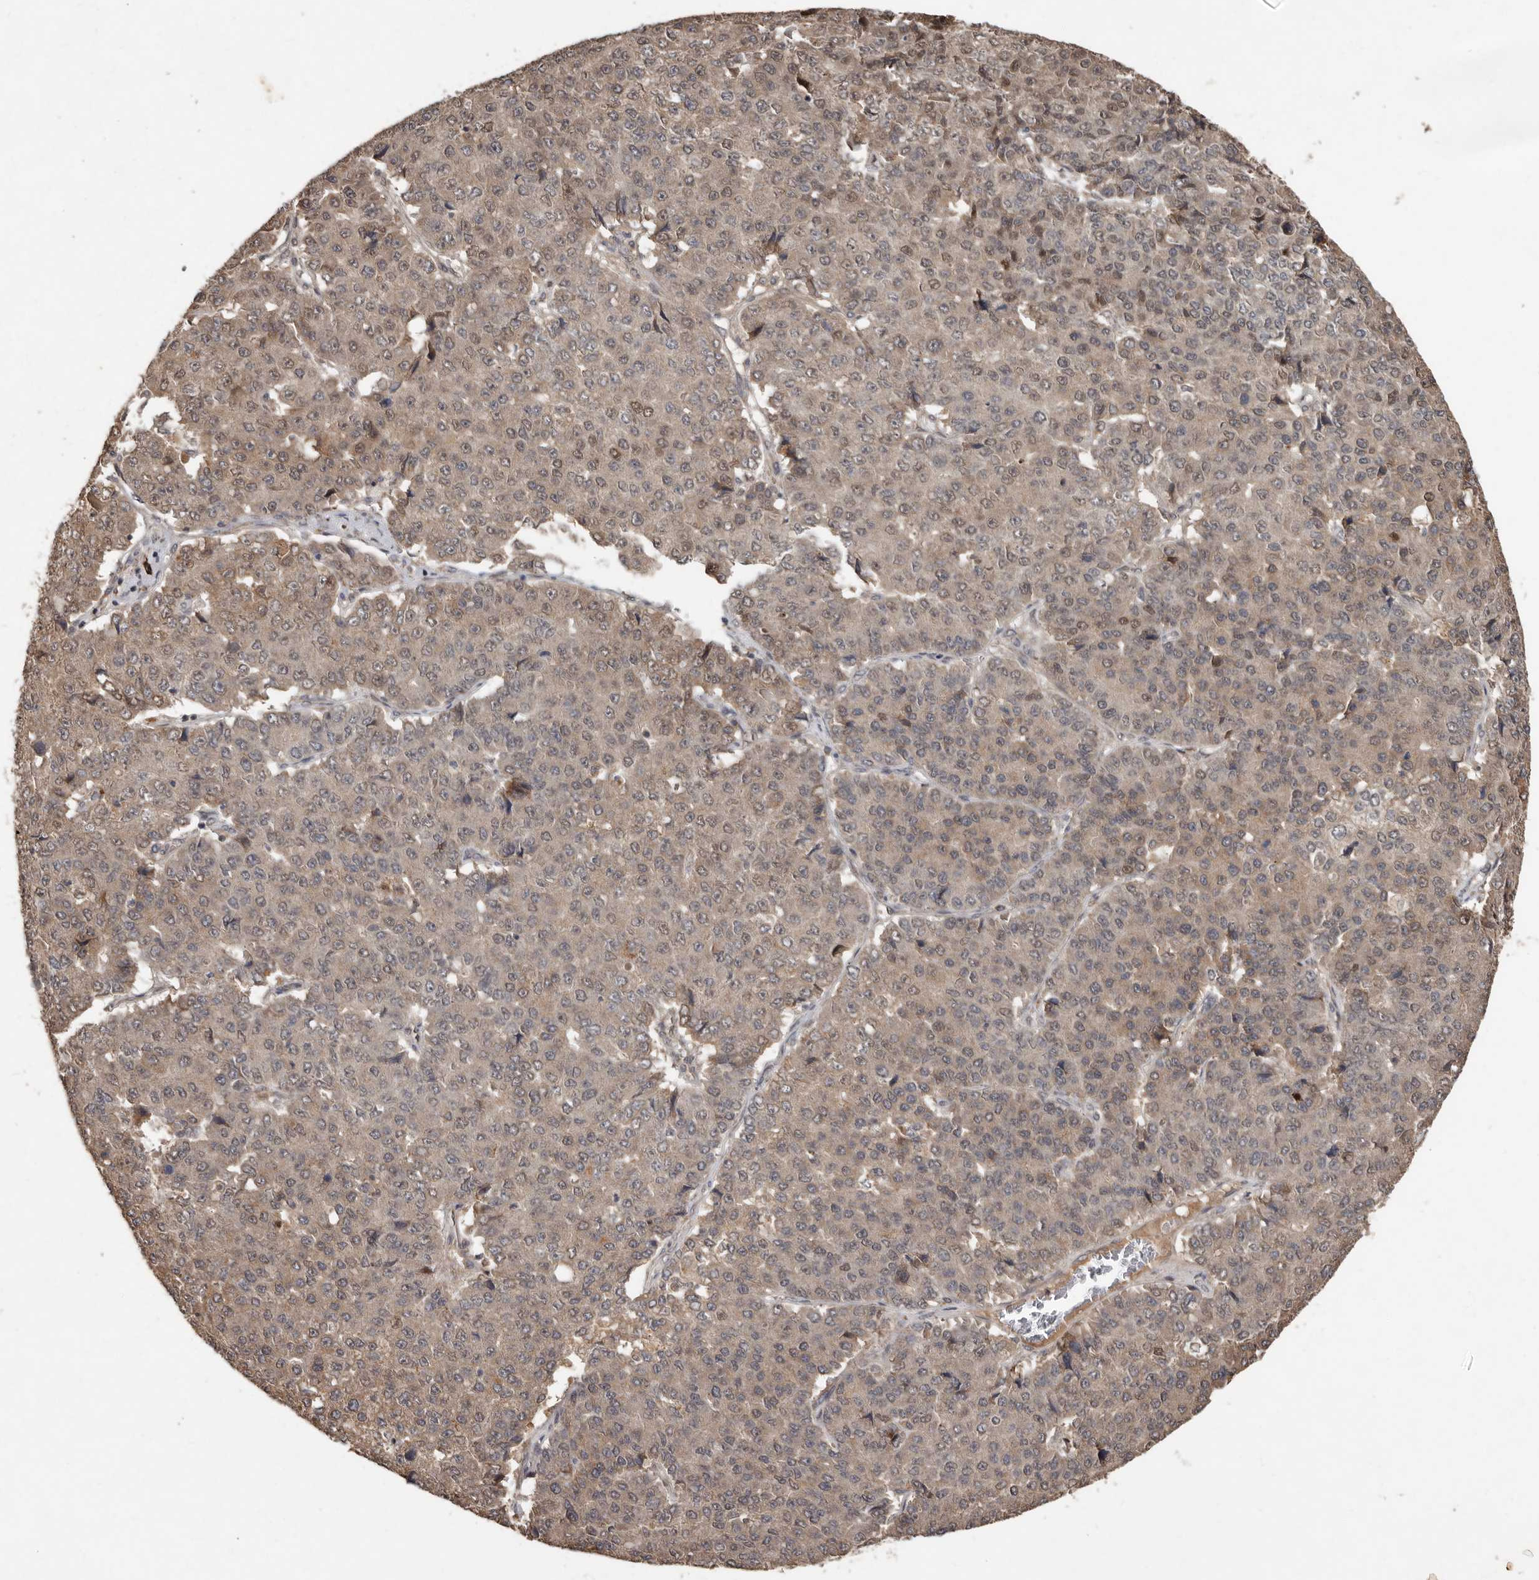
{"staining": {"intensity": "weak", "quantity": ">75%", "location": "cytoplasmic/membranous,nuclear"}, "tissue": "pancreatic cancer", "cell_type": "Tumor cells", "image_type": "cancer", "snomed": [{"axis": "morphology", "description": "Adenocarcinoma, NOS"}, {"axis": "topography", "description": "Pancreas"}], "caption": "Approximately >75% of tumor cells in human adenocarcinoma (pancreatic) exhibit weak cytoplasmic/membranous and nuclear protein staining as visualized by brown immunohistochemical staining.", "gene": "KIF26B", "patient": {"sex": "male", "age": 50}}